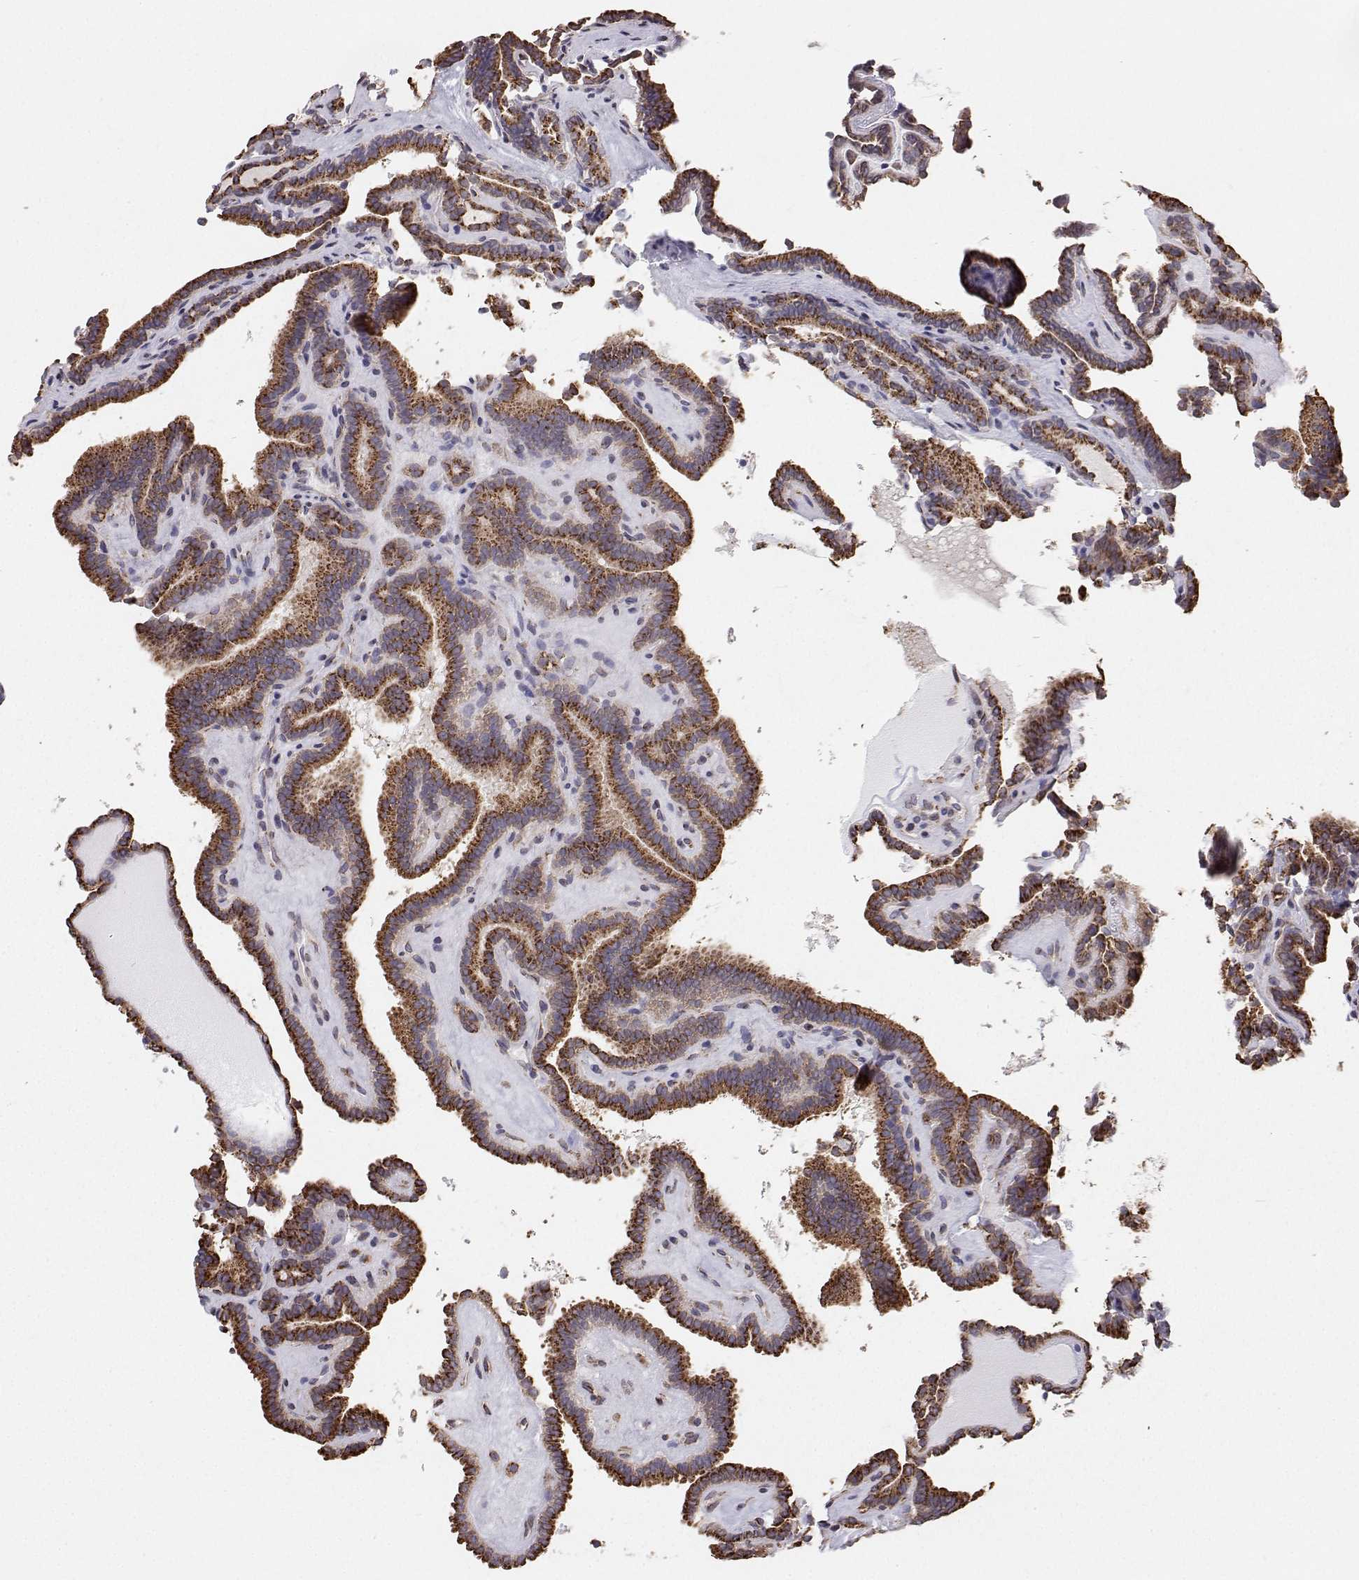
{"staining": {"intensity": "strong", "quantity": ">75%", "location": "cytoplasmic/membranous"}, "tissue": "thyroid cancer", "cell_type": "Tumor cells", "image_type": "cancer", "snomed": [{"axis": "morphology", "description": "Papillary adenocarcinoma, NOS"}, {"axis": "topography", "description": "Thyroid gland"}], "caption": "Papillary adenocarcinoma (thyroid) stained with DAB immunohistochemistry displays high levels of strong cytoplasmic/membranous staining in approximately >75% of tumor cells.", "gene": "STARD13", "patient": {"sex": "female", "age": 21}}